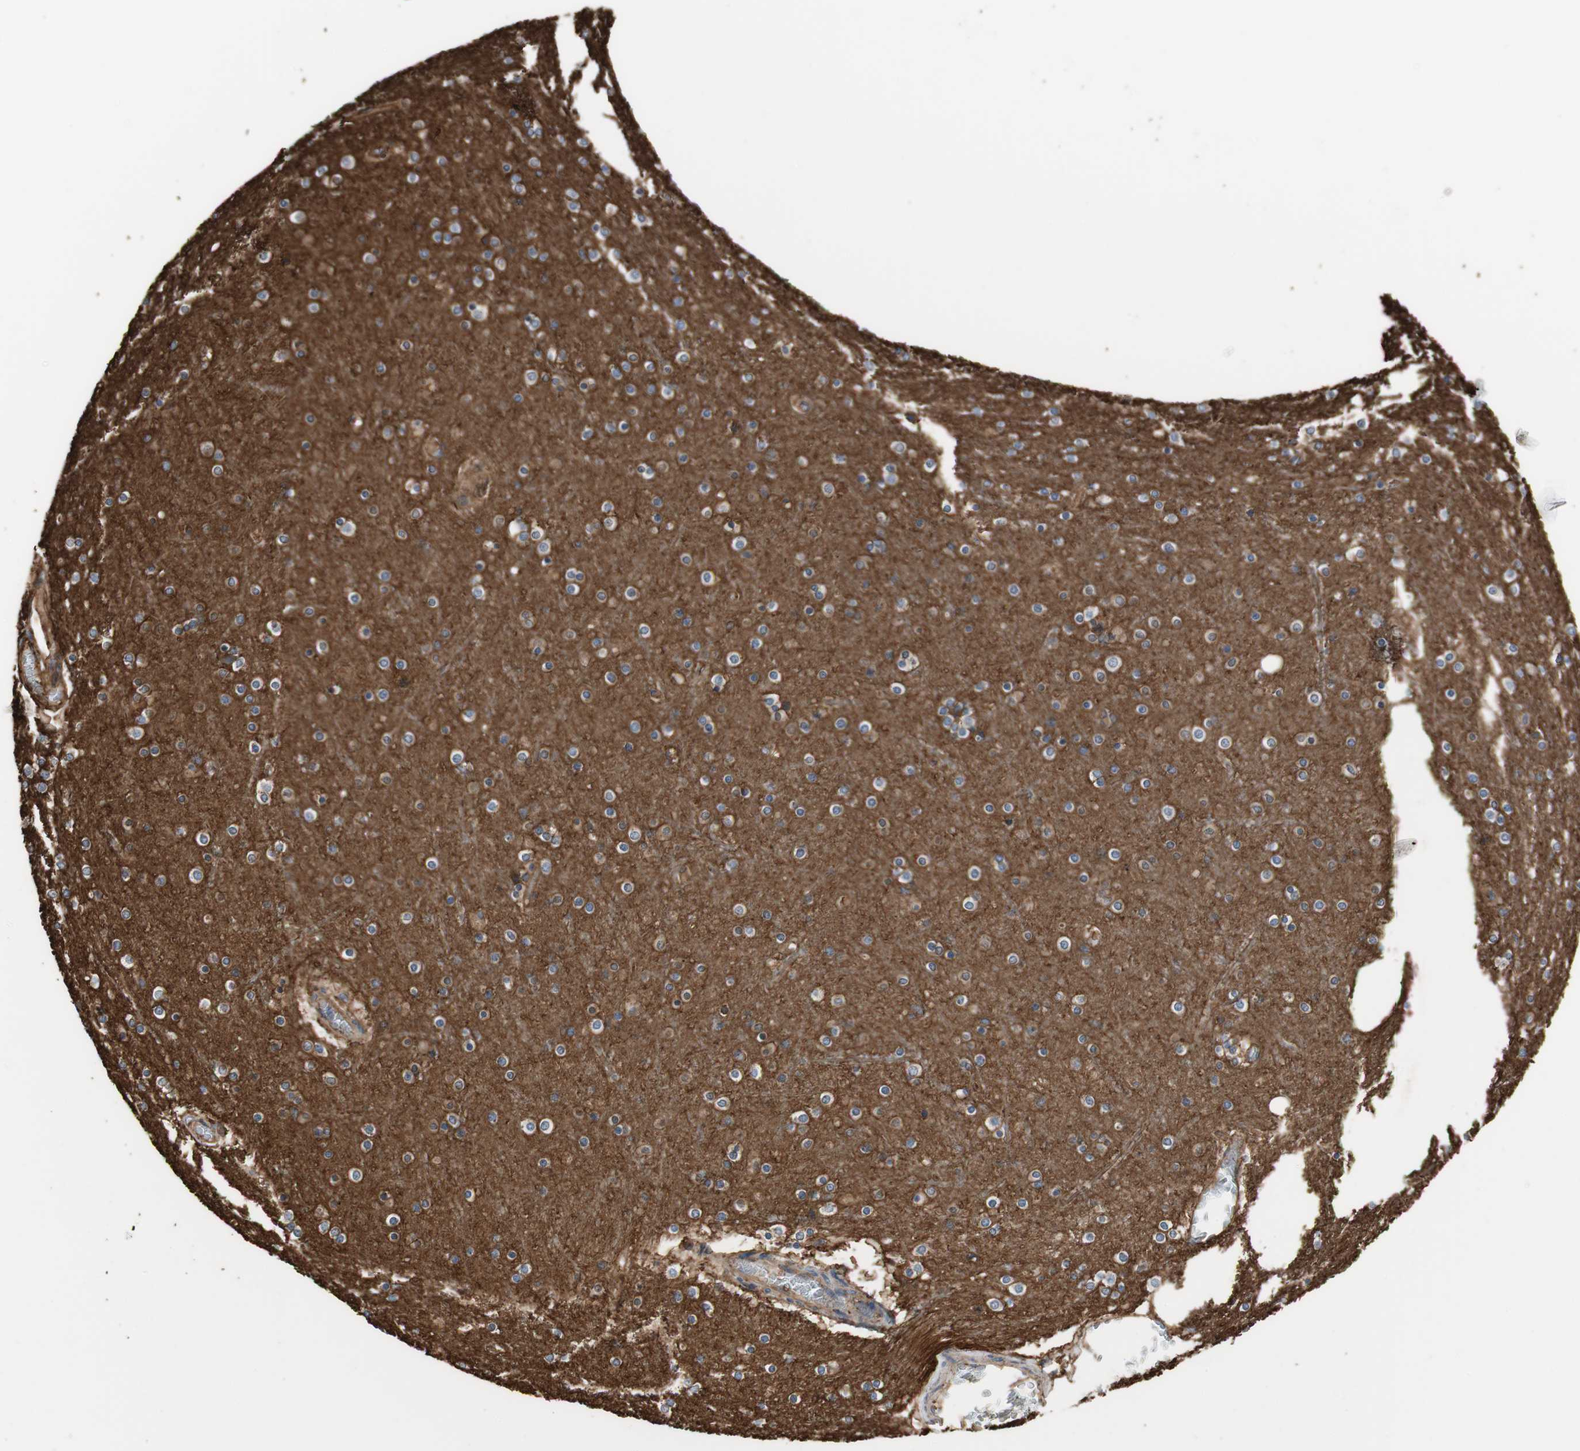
{"staining": {"intensity": "moderate", "quantity": "25%-75%", "location": "cytoplasmic/membranous"}, "tissue": "cerebral cortex", "cell_type": "Endothelial cells", "image_type": "normal", "snomed": [{"axis": "morphology", "description": "Normal tissue, NOS"}, {"axis": "topography", "description": "Cerebral cortex"}], "caption": "Immunohistochemistry (IHC) of unremarkable human cerebral cortex demonstrates medium levels of moderate cytoplasmic/membranous staining in approximately 25%-75% of endothelial cells.", "gene": "IL1RL1", "patient": {"sex": "female", "age": 54}}